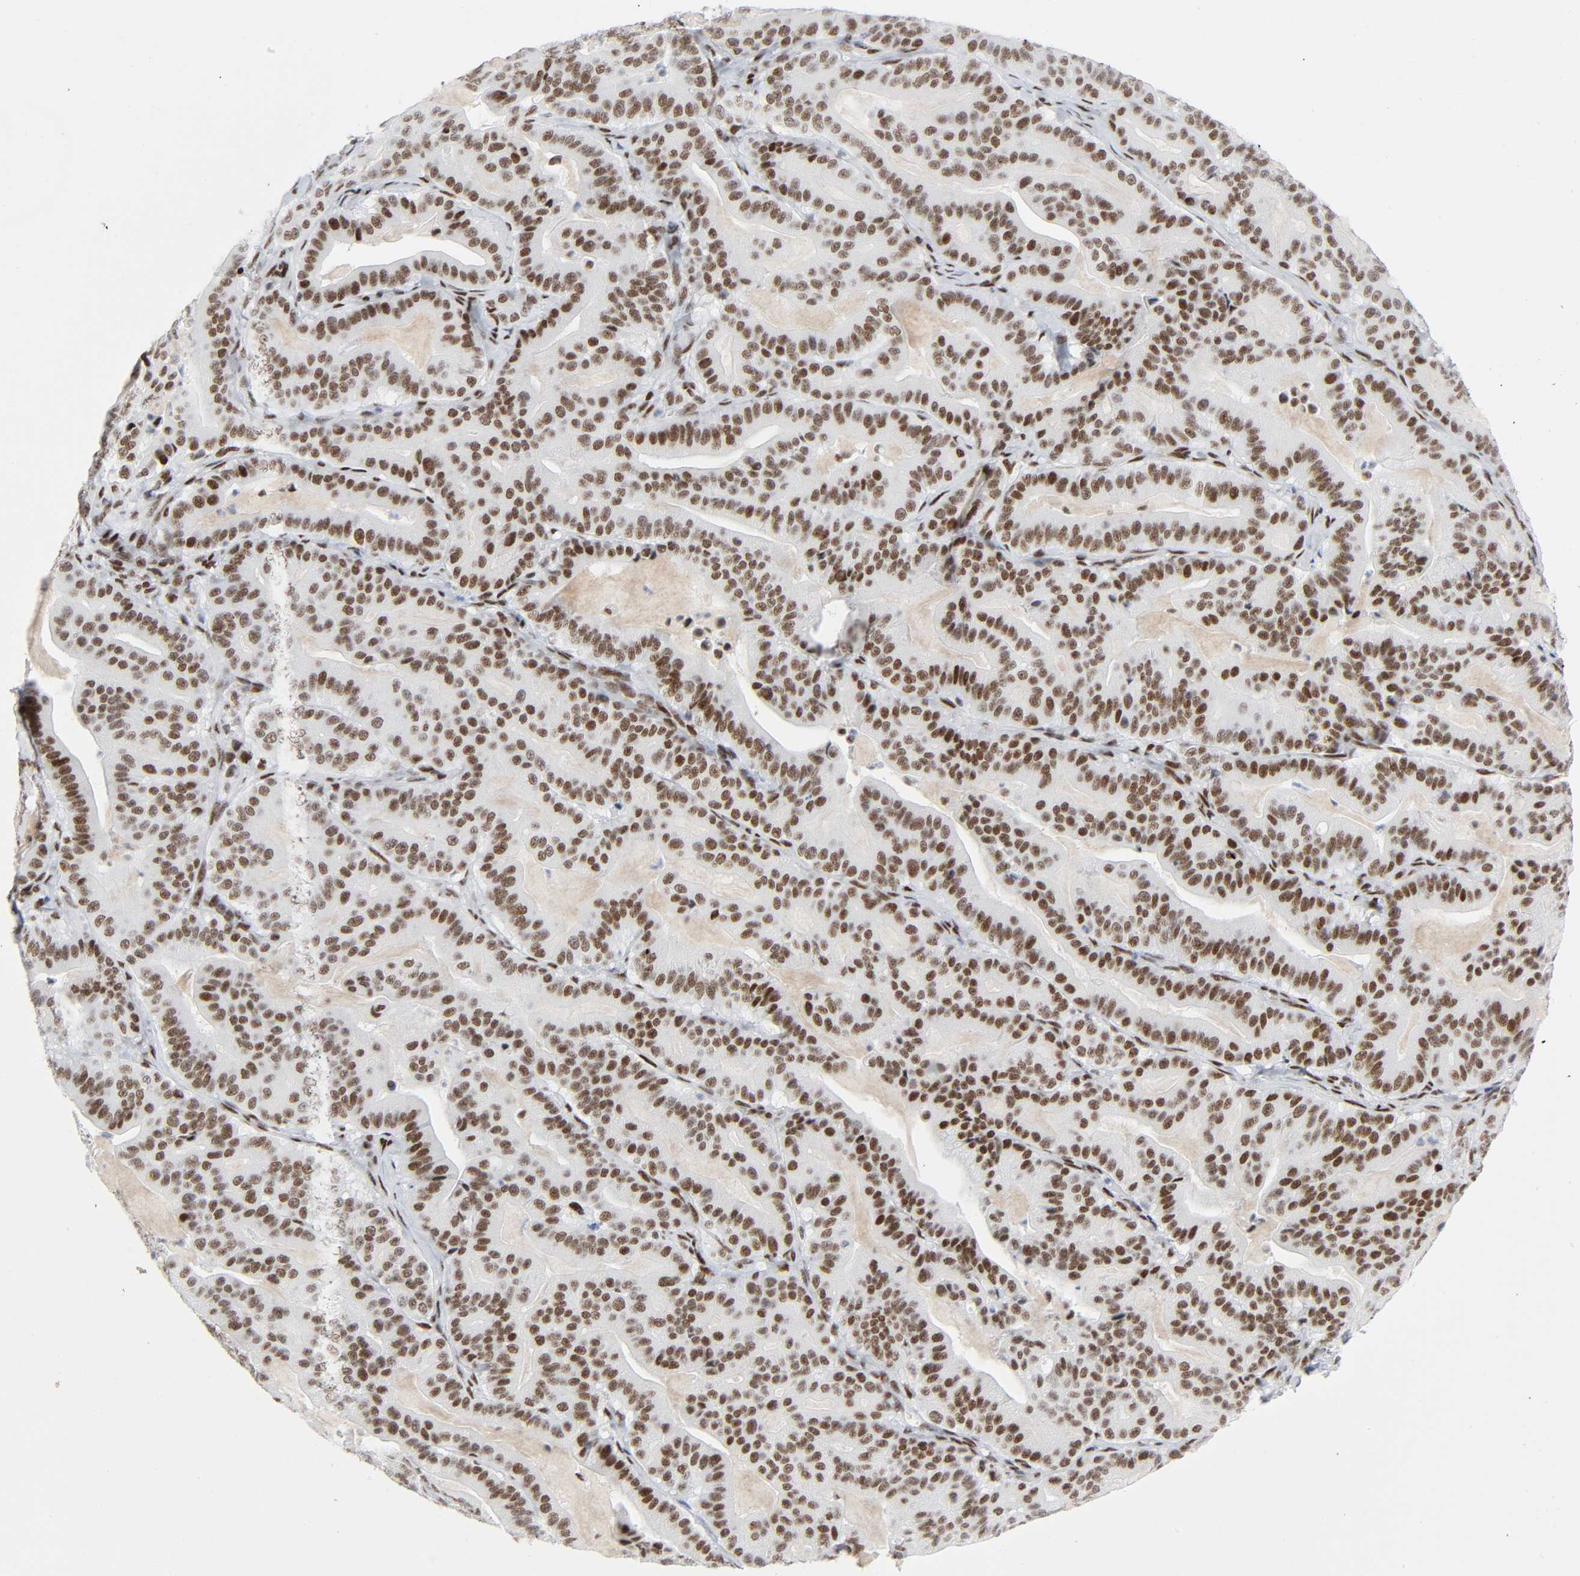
{"staining": {"intensity": "moderate", "quantity": ">75%", "location": "nuclear"}, "tissue": "pancreatic cancer", "cell_type": "Tumor cells", "image_type": "cancer", "snomed": [{"axis": "morphology", "description": "Adenocarcinoma, NOS"}, {"axis": "topography", "description": "Pancreas"}], "caption": "Pancreatic cancer tissue exhibits moderate nuclear positivity in about >75% of tumor cells", "gene": "HSF1", "patient": {"sex": "male", "age": 63}}